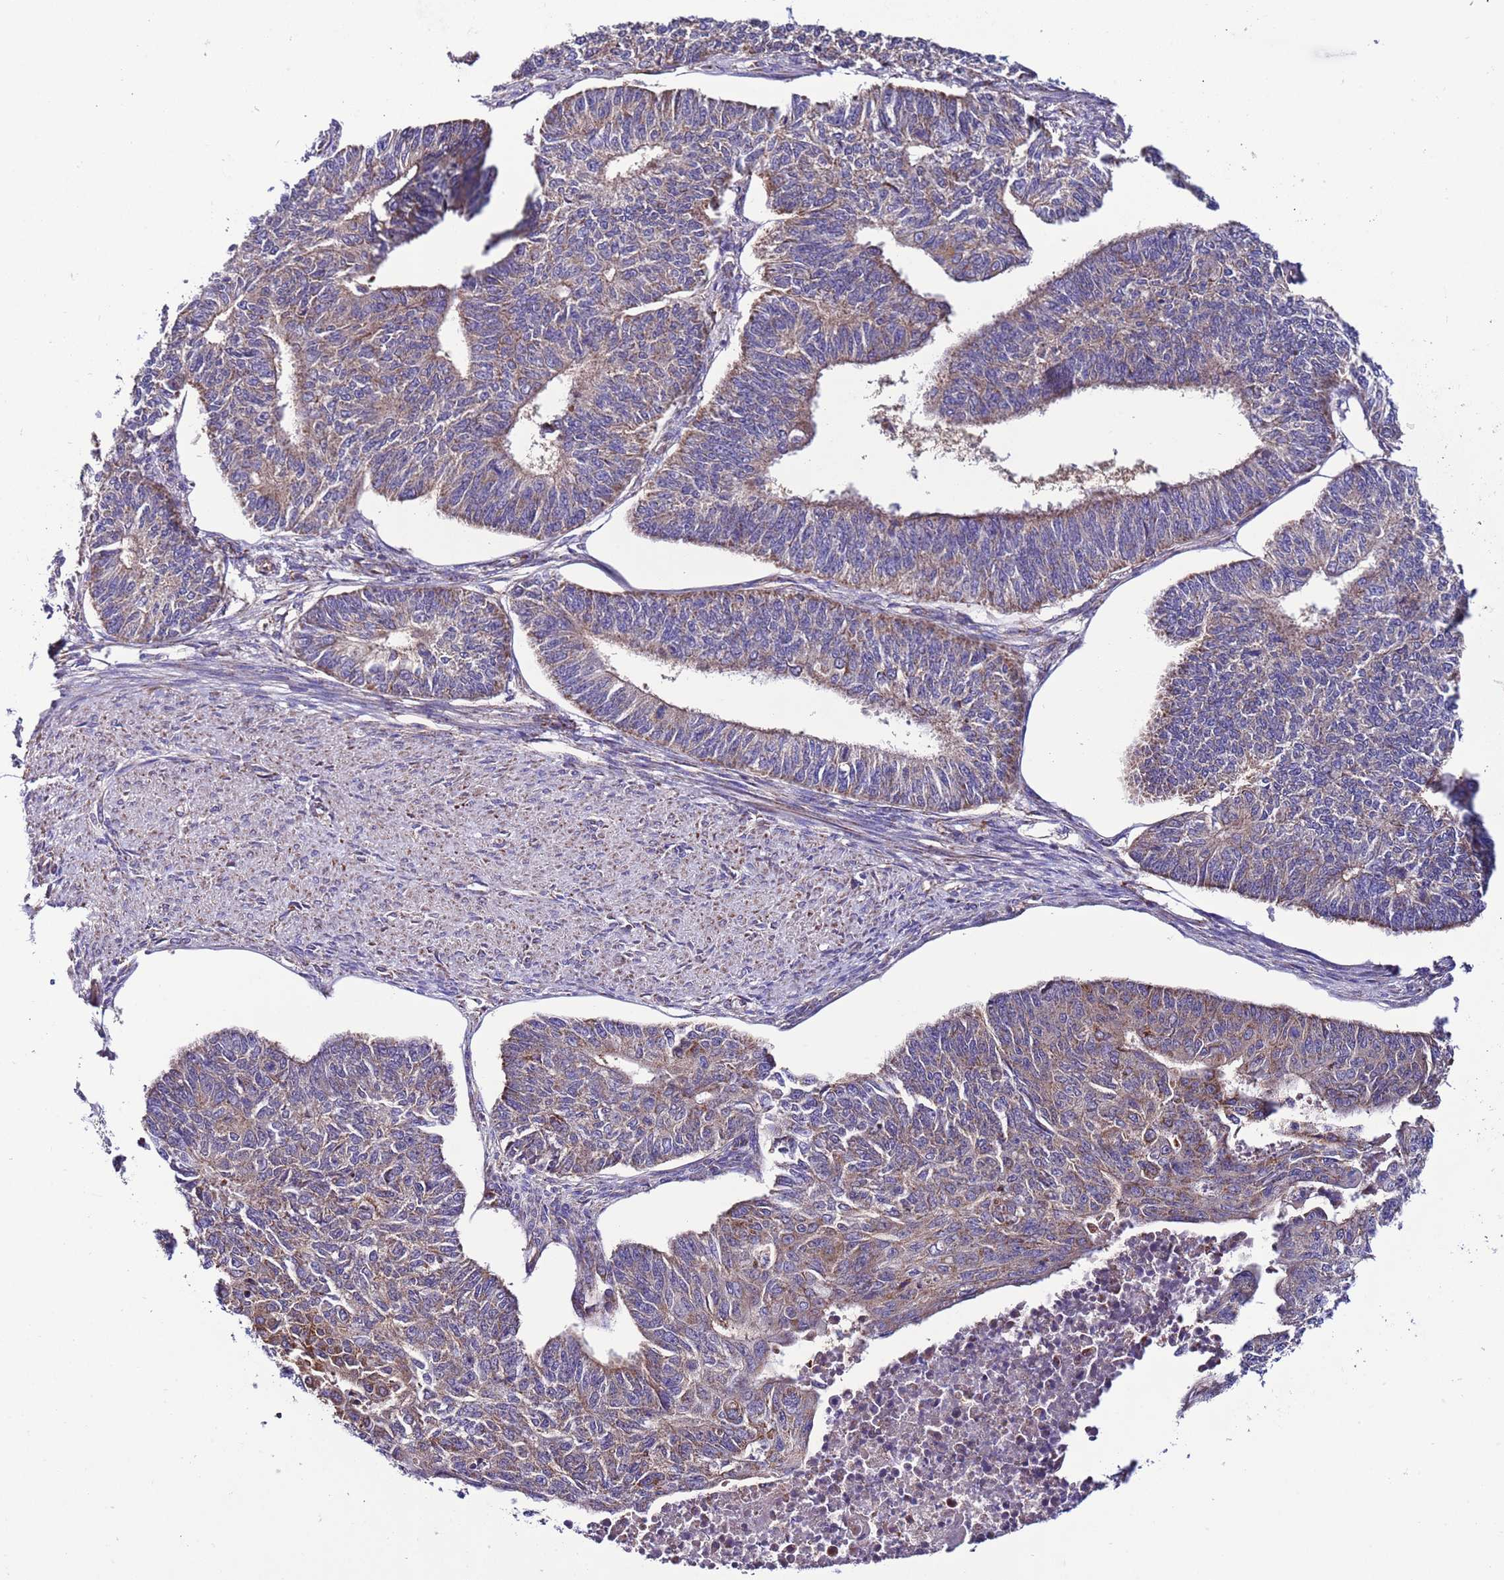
{"staining": {"intensity": "weak", "quantity": "25%-75%", "location": "cytoplasmic/membranous"}, "tissue": "endometrial cancer", "cell_type": "Tumor cells", "image_type": "cancer", "snomed": [{"axis": "morphology", "description": "Adenocarcinoma, NOS"}, {"axis": "topography", "description": "Endometrium"}], "caption": "Endometrial cancer stained with a protein marker exhibits weak staining in tumor cells.", "gene": "UEVLD", "patient": {"sex": "female", "age": 32}}